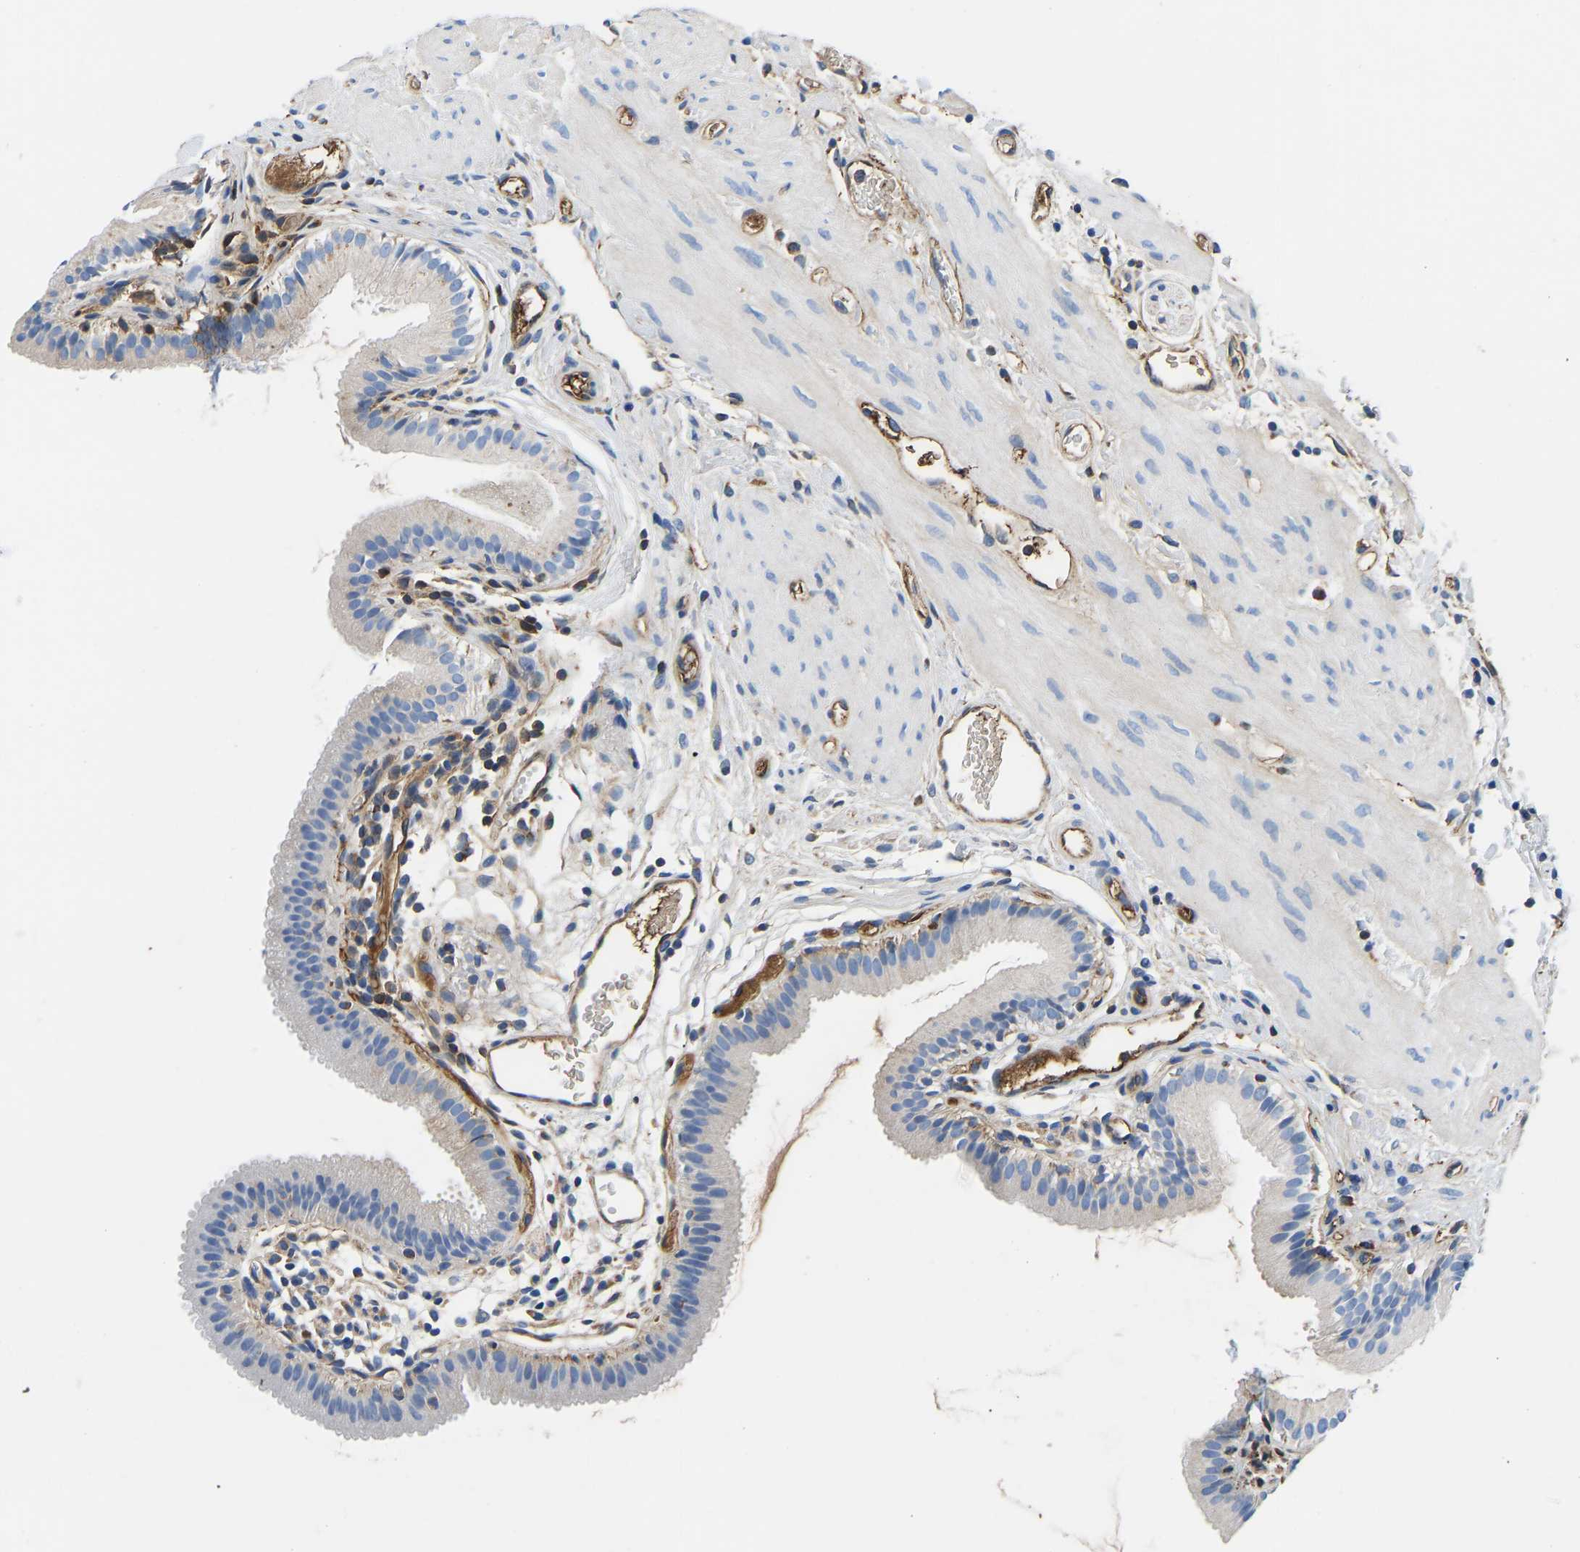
{"staining": {"intensity": "moderate", "quantity": "<25%", "location": "cytoplasmic/membranous"}, "tissue": "gallbladder", "cell_type": "Glandular cells", "image_type": "normal", "snomed": [{"axis": "morphology", "description": "Normal tissue, NOS"}, {"axis": "topography", "description": "Gallbladder"}], "caption": "A histopathology image of gallbladder stained for a protein demonstrates moderate cytoplasmic/membranous brown staining in glandular cells.", "gene": "HSPG2", "patient": {"sex": "female", "age": 26}}